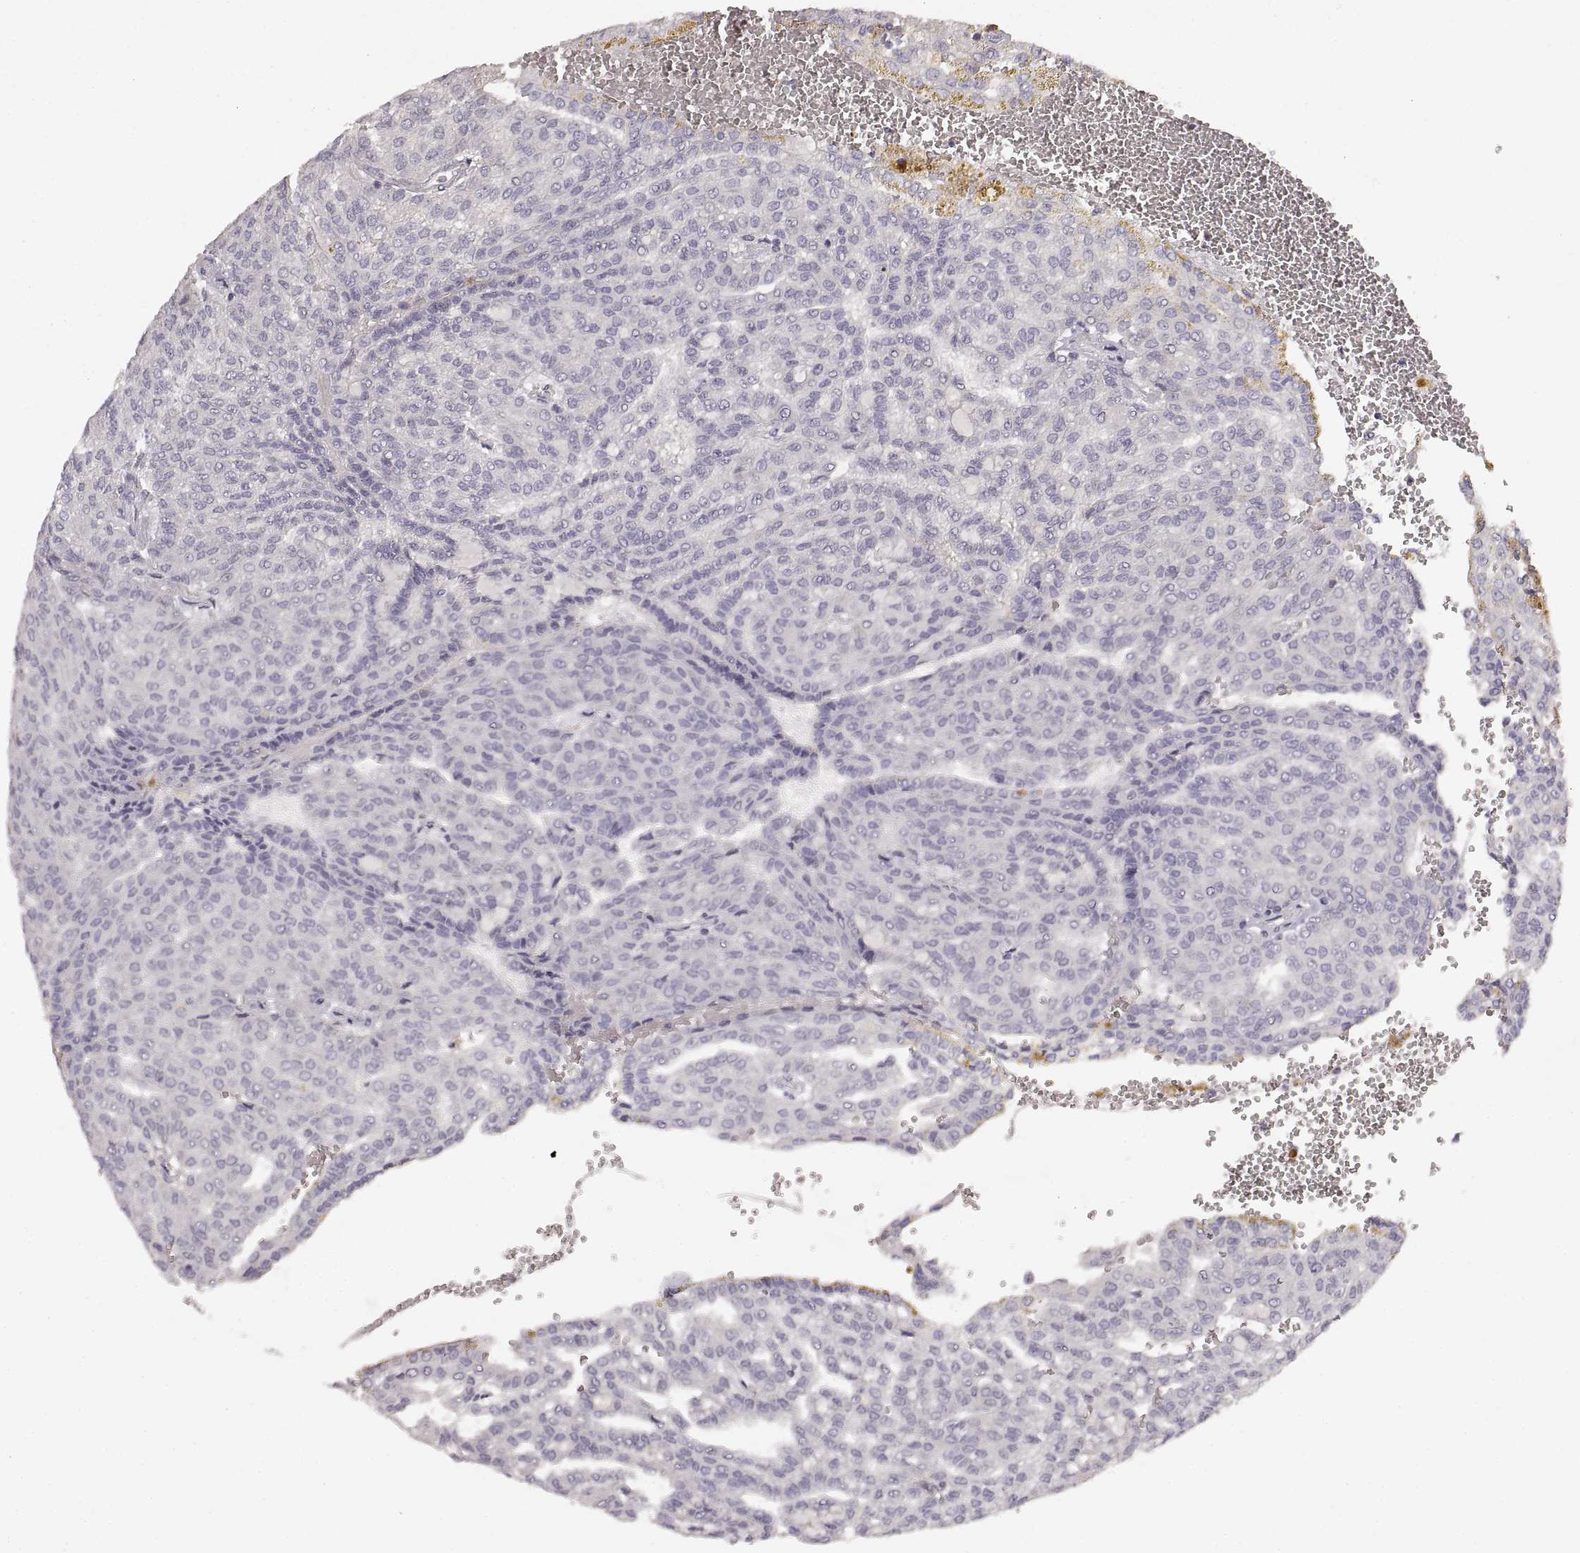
{"staining": {"intensity": "negative", "quantity": "none", "location": "none"}, "tissue": "renal cancer", "cell_type": "Tumor cells", "image_type": "cancer", "snomed": [{"axis": "morphology", "description": "Adenocarcinoma, NOS"}, {"axis": "topography", "description": "Kidney"}], "caption": "DAB (3,3'-diaminobenzidine) immunohistochemical staining of adenocarcinoma (renal) exhibits no significant staining in tumor cells. Nuclei are stained in blue.", "gene": "RUNDC3A", "patient": {"sex": "male", "age": 63}}